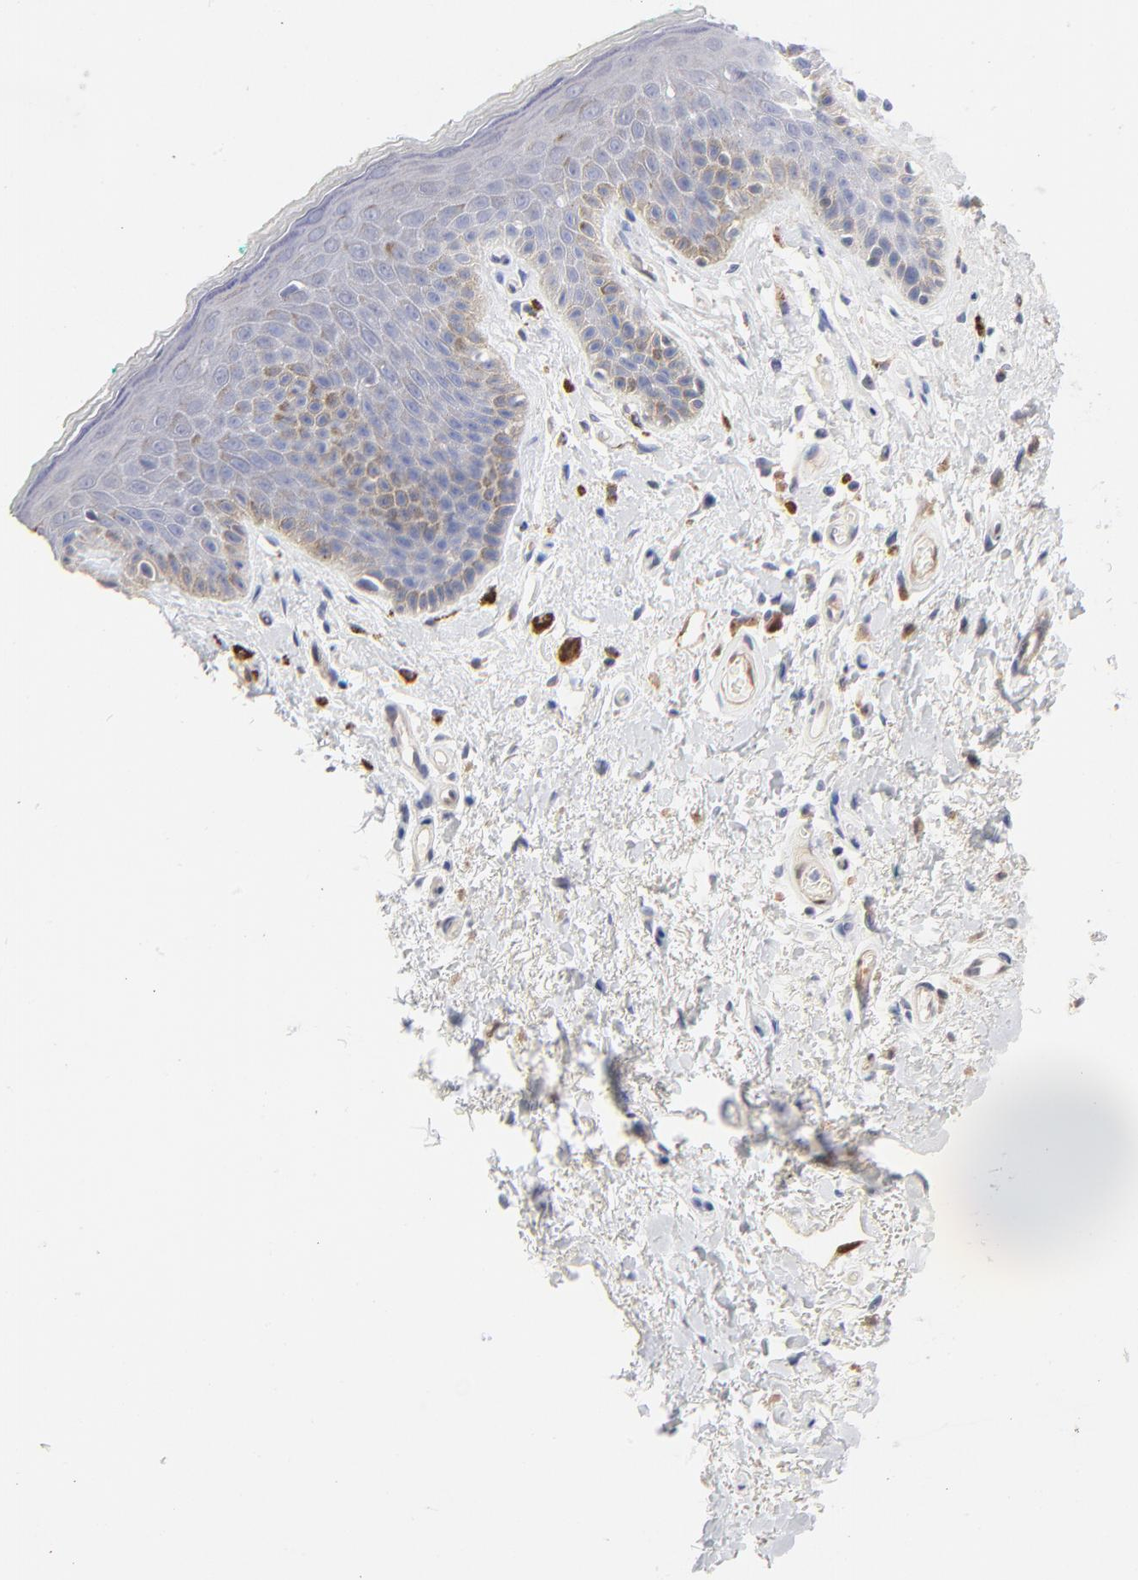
{"staining": {"intensity": "weak", "quantity": "<25%", "location": "cytoplasmic/membranous"}, "tissue": "skin", "cell_type": "Epidermal cells", "image_type": "normal", "snomed": [{"axis": "morphology", "description": "Normal tissue, NOS"}, {"axis": "topography", "description": "Anal"}], "caption": "DAB (3,3'-diaminobenzidine) immunohistochemical staining of benign skin exhibits no significant expression in epidermal cells.", "gene": "ARRB1", "patient": {"sex": "male", "age": 74}}